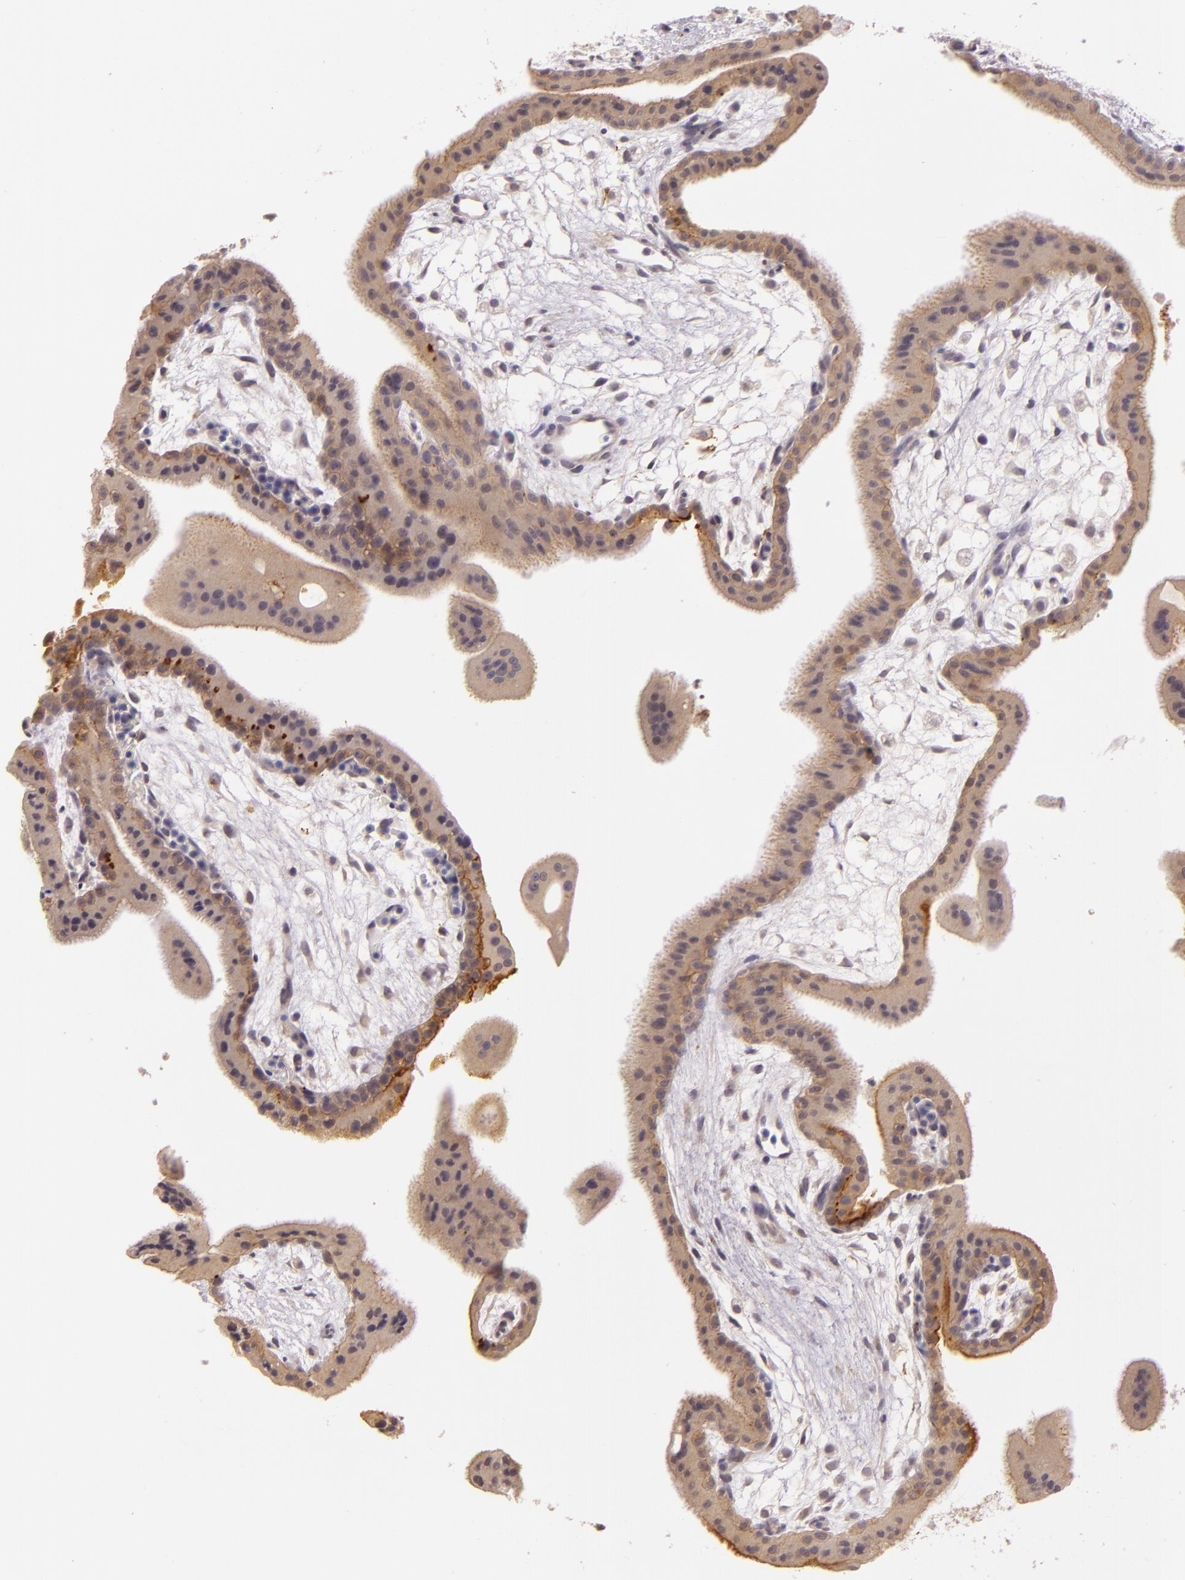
{"staining": {"intensity": "weak", "quantity": "25%-75%", "location": "cytoplasmic/membranous"}, "tissue": "placenta", "cell_type": "Decidual cells", "image_type": "normal", "snomed": [{"axis": "morphology", "description": "Normal tissue, NOS"}, {"axis": "topography", "description": "Placenta"}], "caption": "Benign placenta demonstrates weak cytoplasmic/membranous positivity in about 25%-75% of decidual cells (DAB IHC, brown staining for protein, blue staining for nuclei)..", "gene": "ARMH4", "patient": {"sex": "female", "age": 35}}